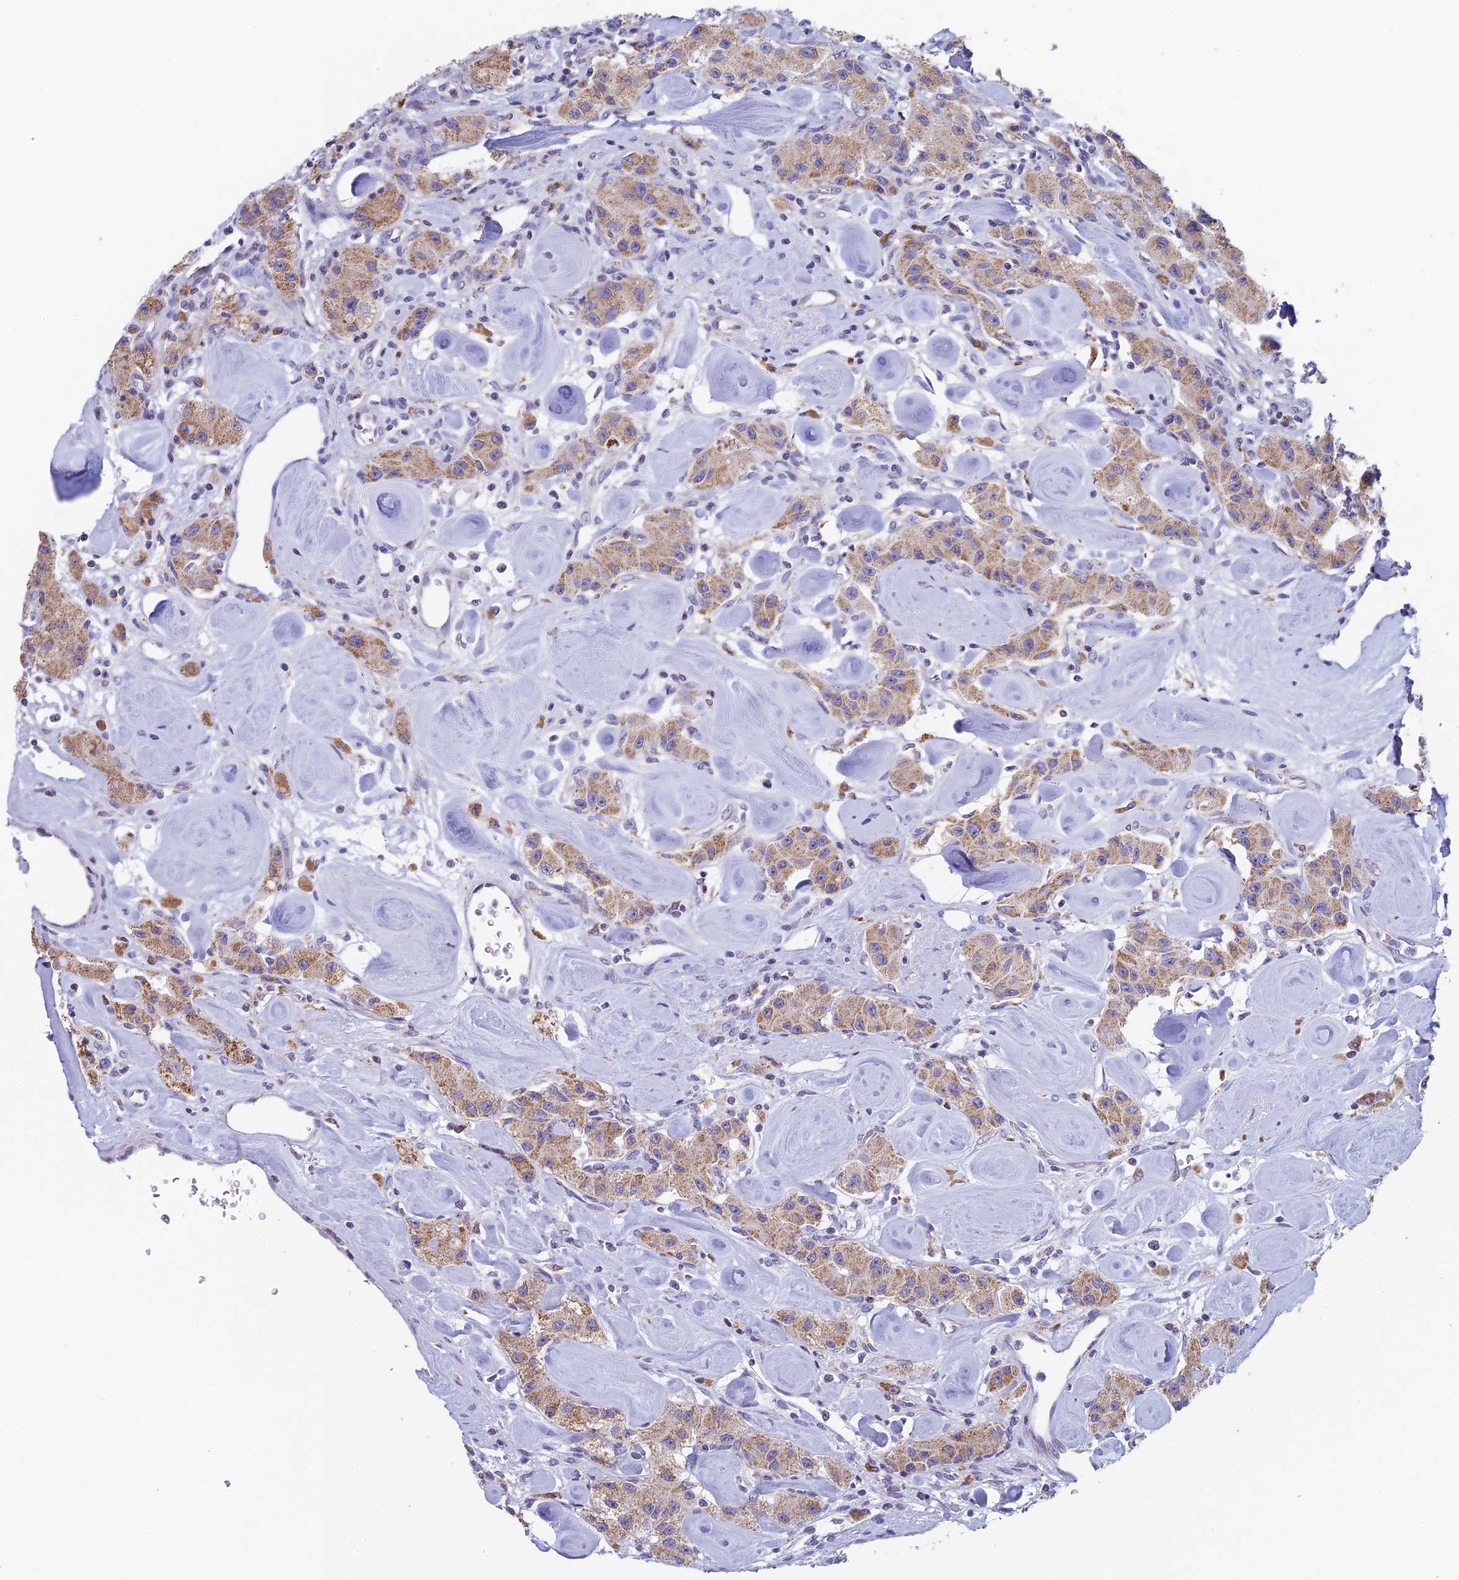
{"staining": {"intensity": "moderate", "quantity": ">75%", "location": "cytoplasmic/membranous"}, "tissue": "carcinoid", "cell_type": "Tumor cells", "image_type": "cancer", "snomed": [{"axis": "morphology", "description": "Carcinoid, malignant, NOS"}, {"axis": "topography", "description": "Pancreas"}], "caption": "Immunohistochemical staining of carcinoid (malignant) displays moderate cytoplasmic/membranous protein expression in about >75% of tumor cells. (IHC, brightfield microscopy, high magnification).", "gene": "REXO5", "patient": {"sex": "male", "age": 41}}